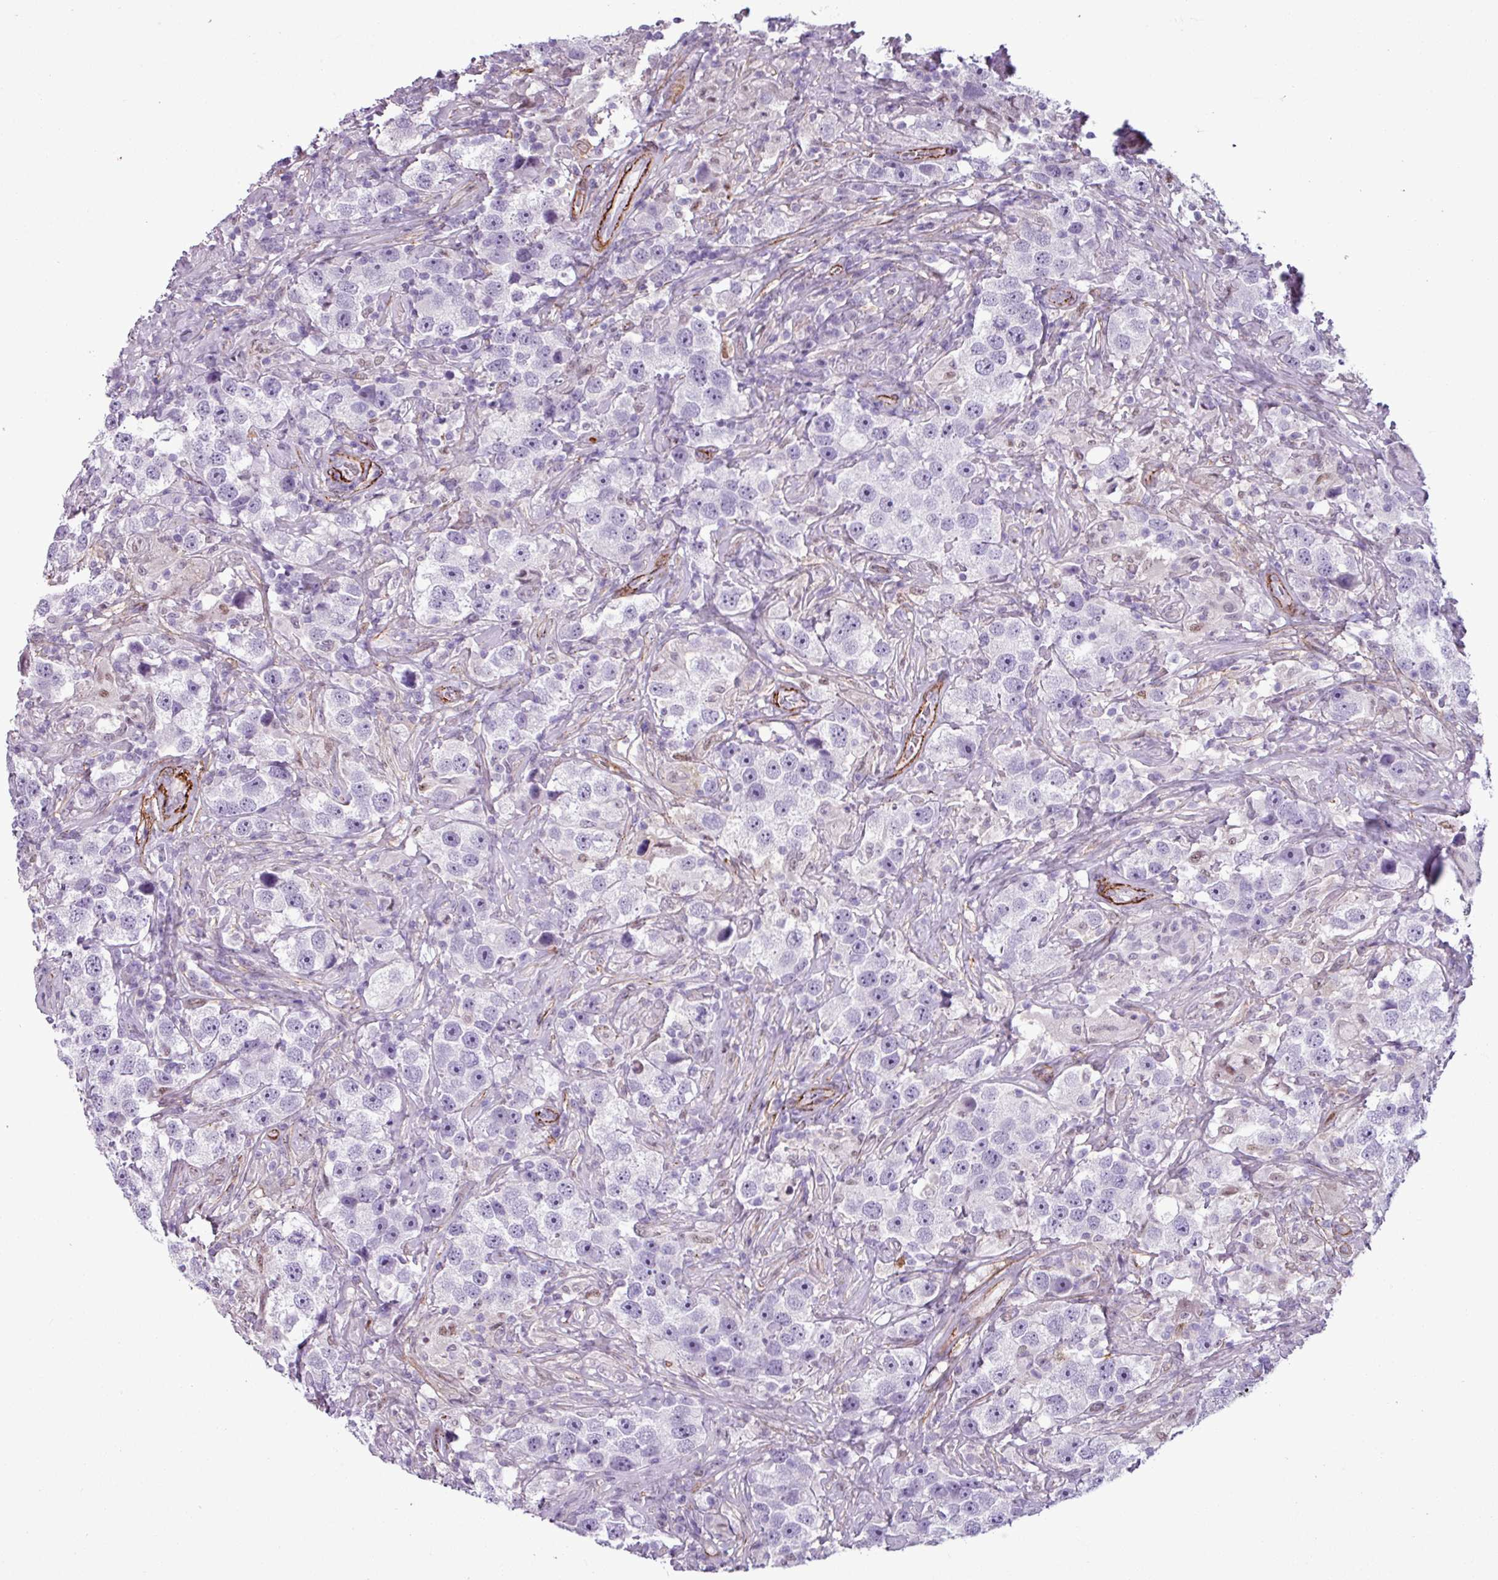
{"staining": {"intensity": "negative", "quantity": "none", "location": "none"}, "tissue": "testis cancer", "cell_type": "Tumor cells", "image_type": "cancer", "snomed": [{"axis": "morphology", "description": "Seminoma, NOS"}, {"axis": "topography", "description": "Testis"}], "caption": "An IHC histopathology image of seminoma (testis) is shown. There is no staining in tumor cells of seminoma (testis).", "gene": "ATP10A", "patient": {"sex": "male", "age": 49}}